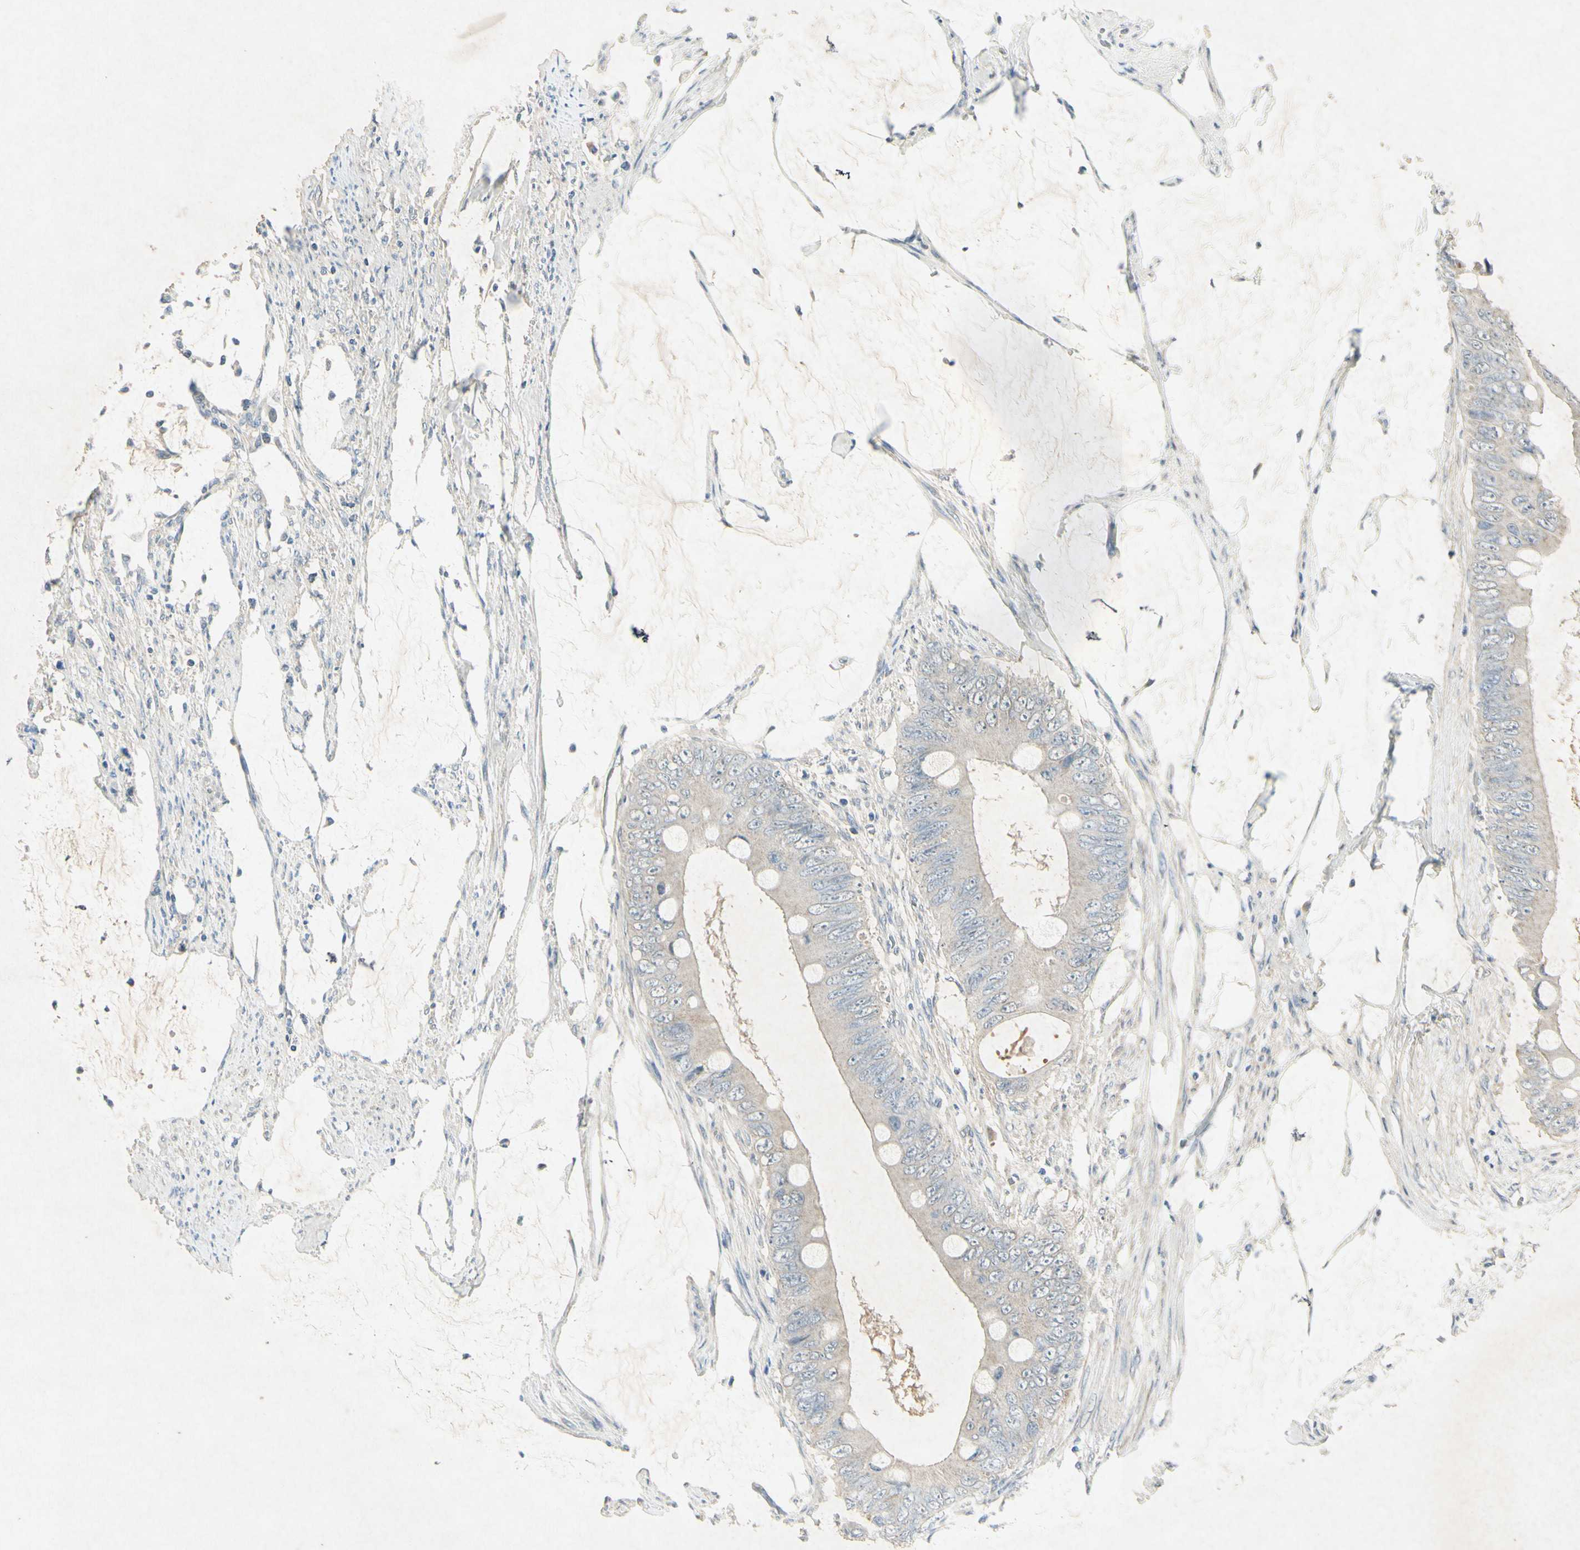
{"staining": {"intensity": "negative", "quantity": "none", "location": "none"}, "tissue": "colorectal cancer", "cell_type": "Tumor cells", "image_type": "cancer", "snomed": [{"axis": "morphology", "description": "Adenocarcinoma, NOS"}, {"axis": "topography", "description": "Rectum"}], "caption": "Protein analysis of adenocarcinoma (colorectal) shows no significant expression in tumor cells.", "gene": "SNAP91", "patient": {"sex": "female", "age": 77}}